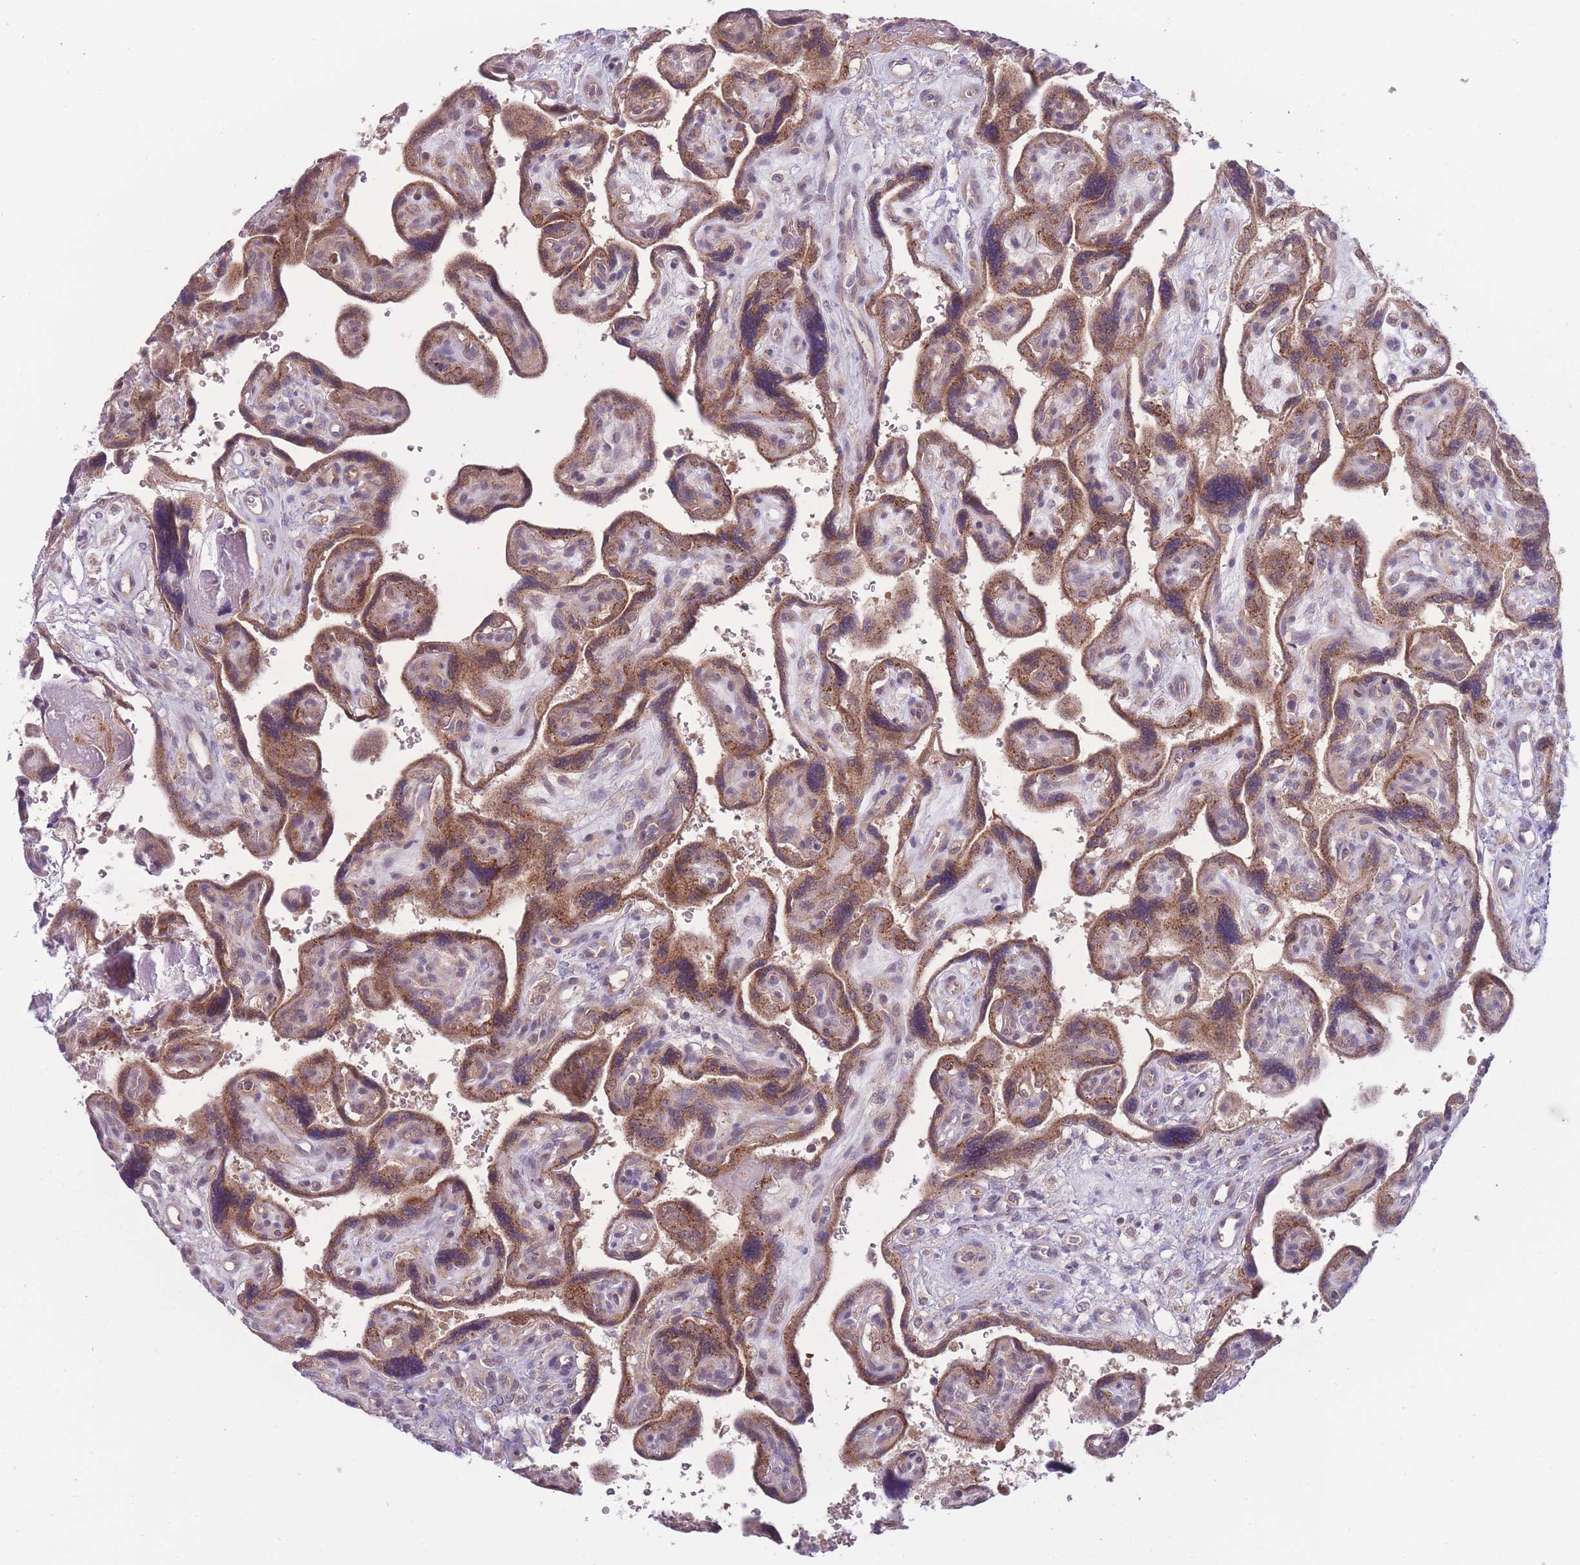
{"staining": {"intensity": "moderate", "quantity": ">75%", "location": "cytoplasmic/membranous,nuclear"}, "tissue": "placenta", "cell_type": "Decidual cells", "image_type": "normal", "snomed": [{"axis": "morphology", "description": "Normal tissue, NOS"}, {"axis": "topography", "description": "Placenta"}], "caption": "The histopathology image reveals immunohistochemical staining of benign placenta. There is moderate cytoplasmic/membranous,nuclear staining is present in approximately >75% of decidual cells.", "gene": "CCT6A", "patient": {"sex": "female", "age": 39}}